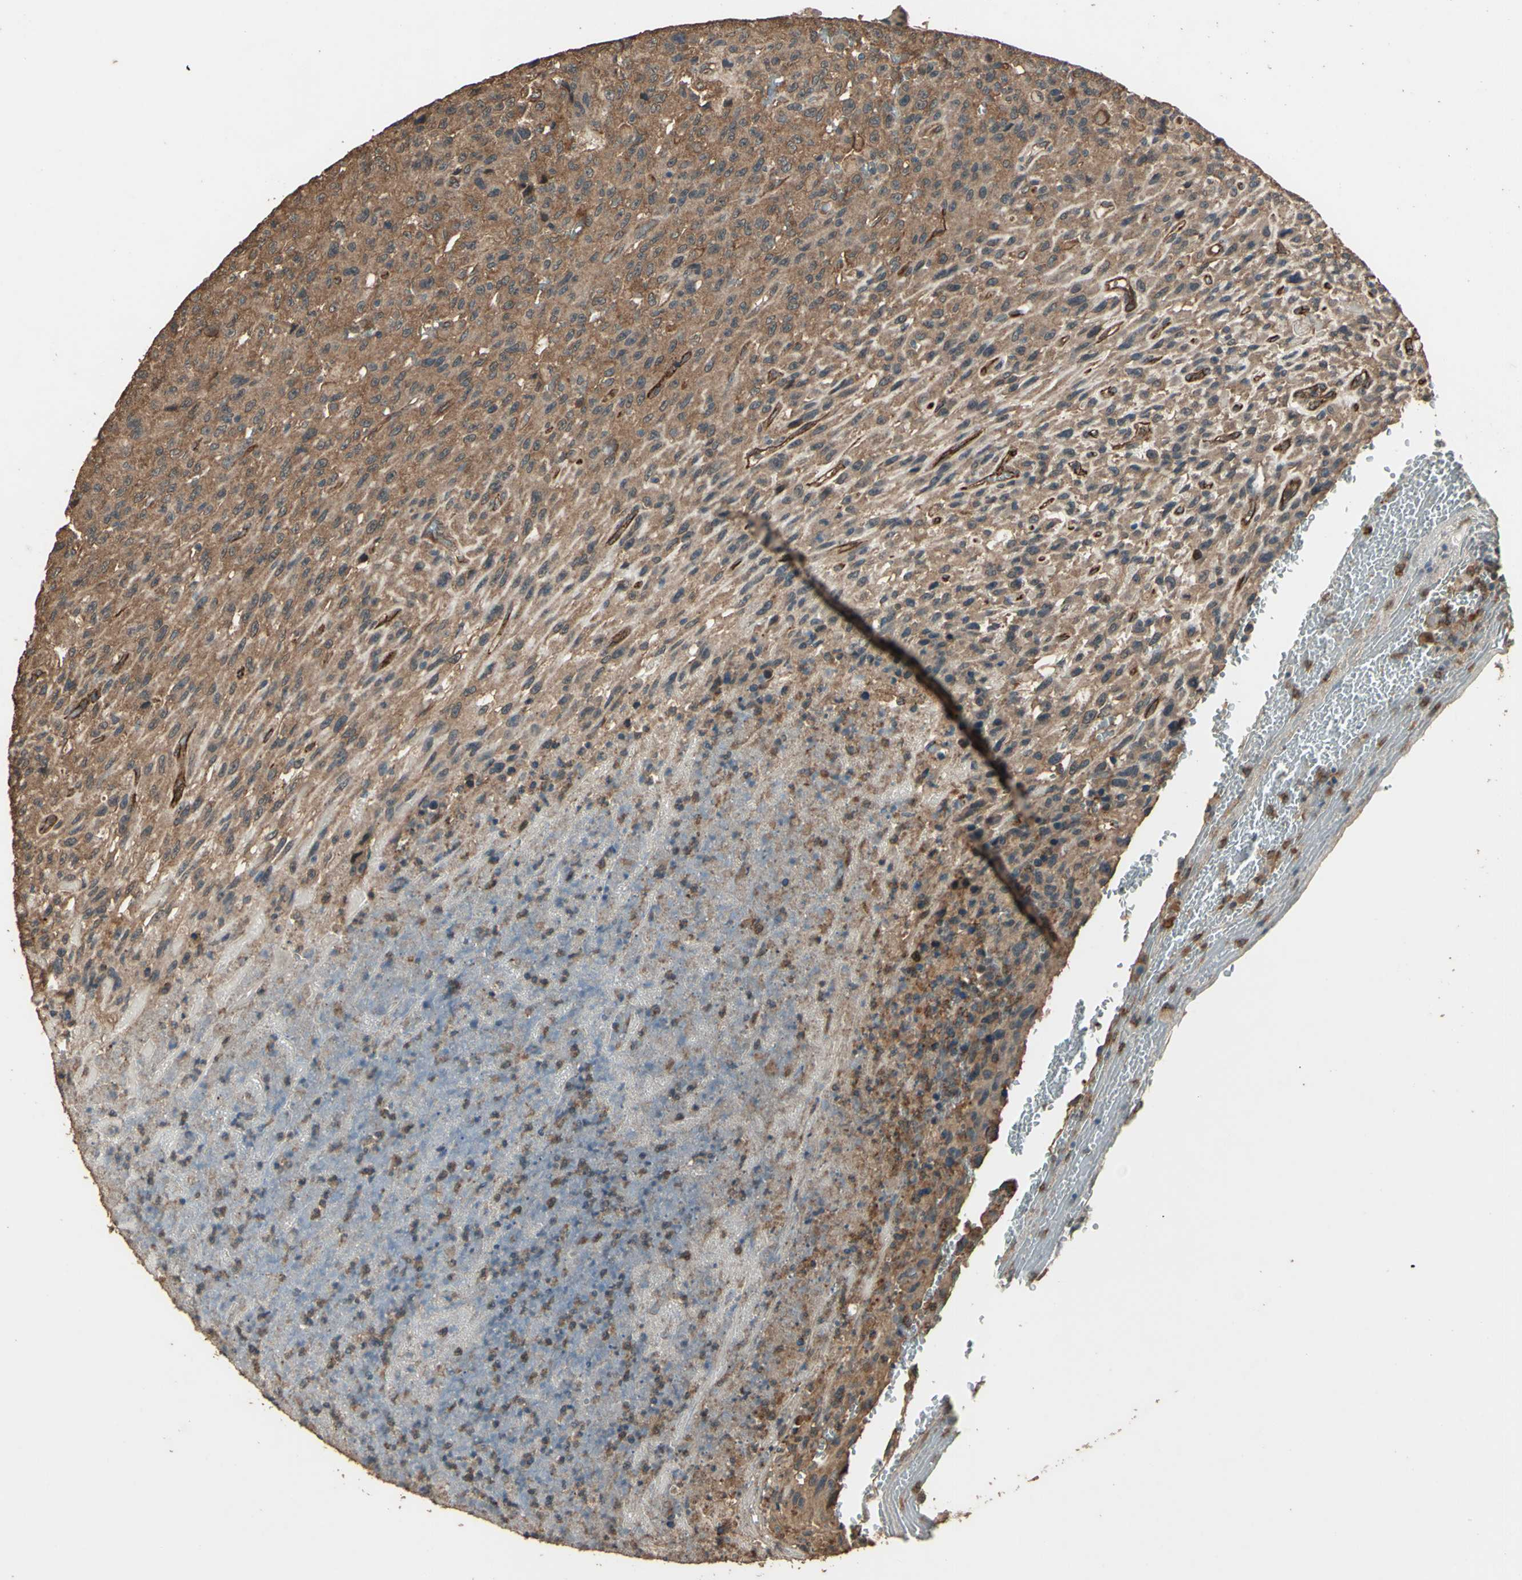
{"staining": {"intensity": "moderate", "quantity": "25%-75%", "location": "cytoplasmic/membranous"}, "tissue": "urothelial cancer", "cell_type": "Tumor cells", "image_type": "cancer", "snomed": [{"axis": "morphology", "description": "Urothelial carcinoma, High grade"}, {"axis": "topography", "description": "Urinary bladder"}], "caption": "Immunohistochemical staining of human urothelial cancer reveals moderate cytoplasmic/membranous protein staining in about 25%-75% of tumor cells.", "gene": "TSPO", "patient": {"sex": "male", "age": 66}}